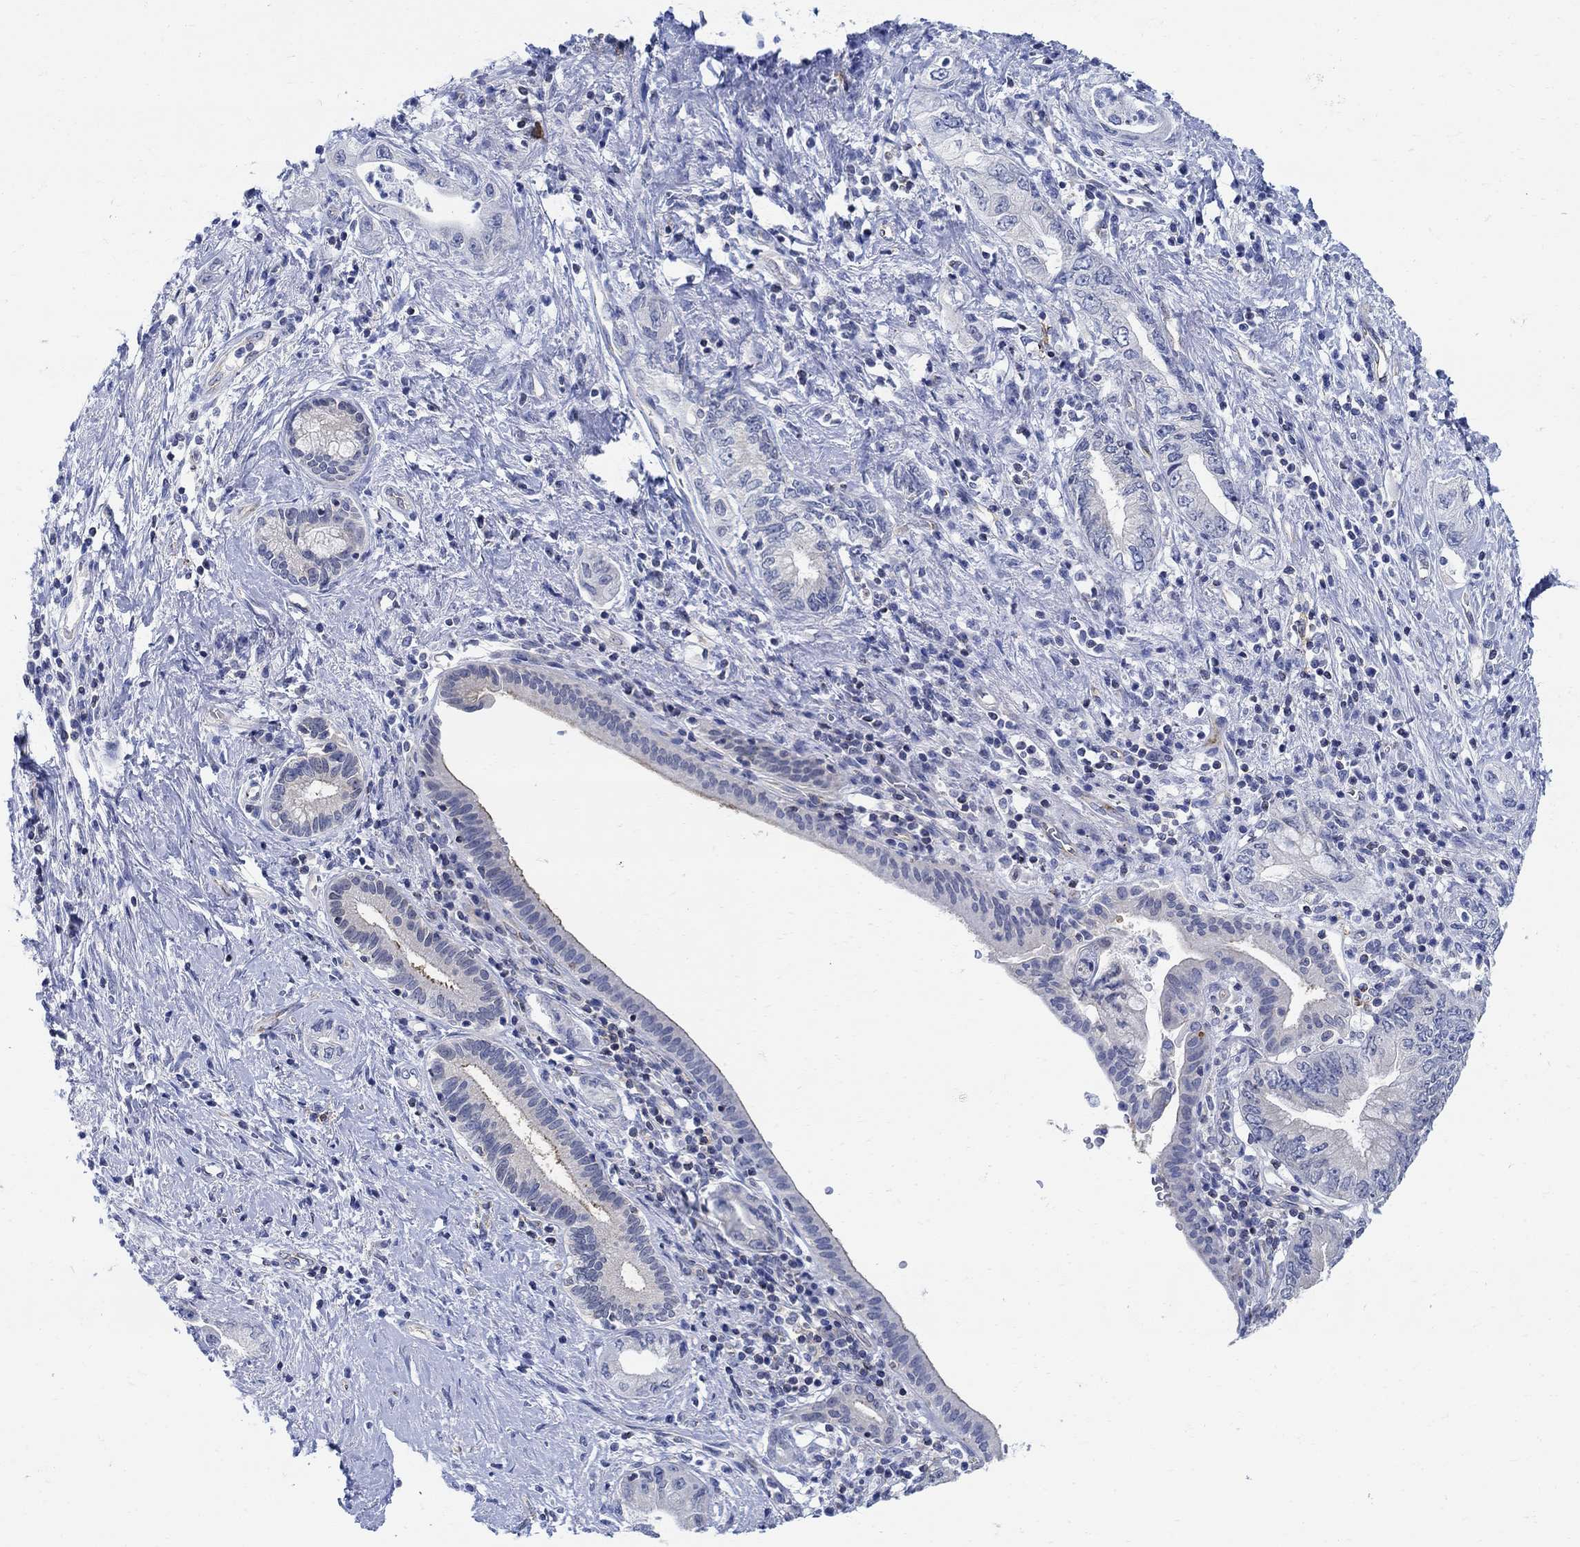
{"staining": {"intensity": "negative", "quantity": "none", "location": "none"}, "tissue": "pancreatic cancer", "cell_type": "Tumor cells", "image_type": "cancer", "snomed": [{"axis": "morphology", "description": "Adenocarcinoma, NOS"}, {"axis": "topography", "description": "Pancreas"}], "caption": "Tumor cells show no significant protein expression in pancreatic cancer.", "gene": "PHF21B", "patient": {"sex": "female", "age": 73}}